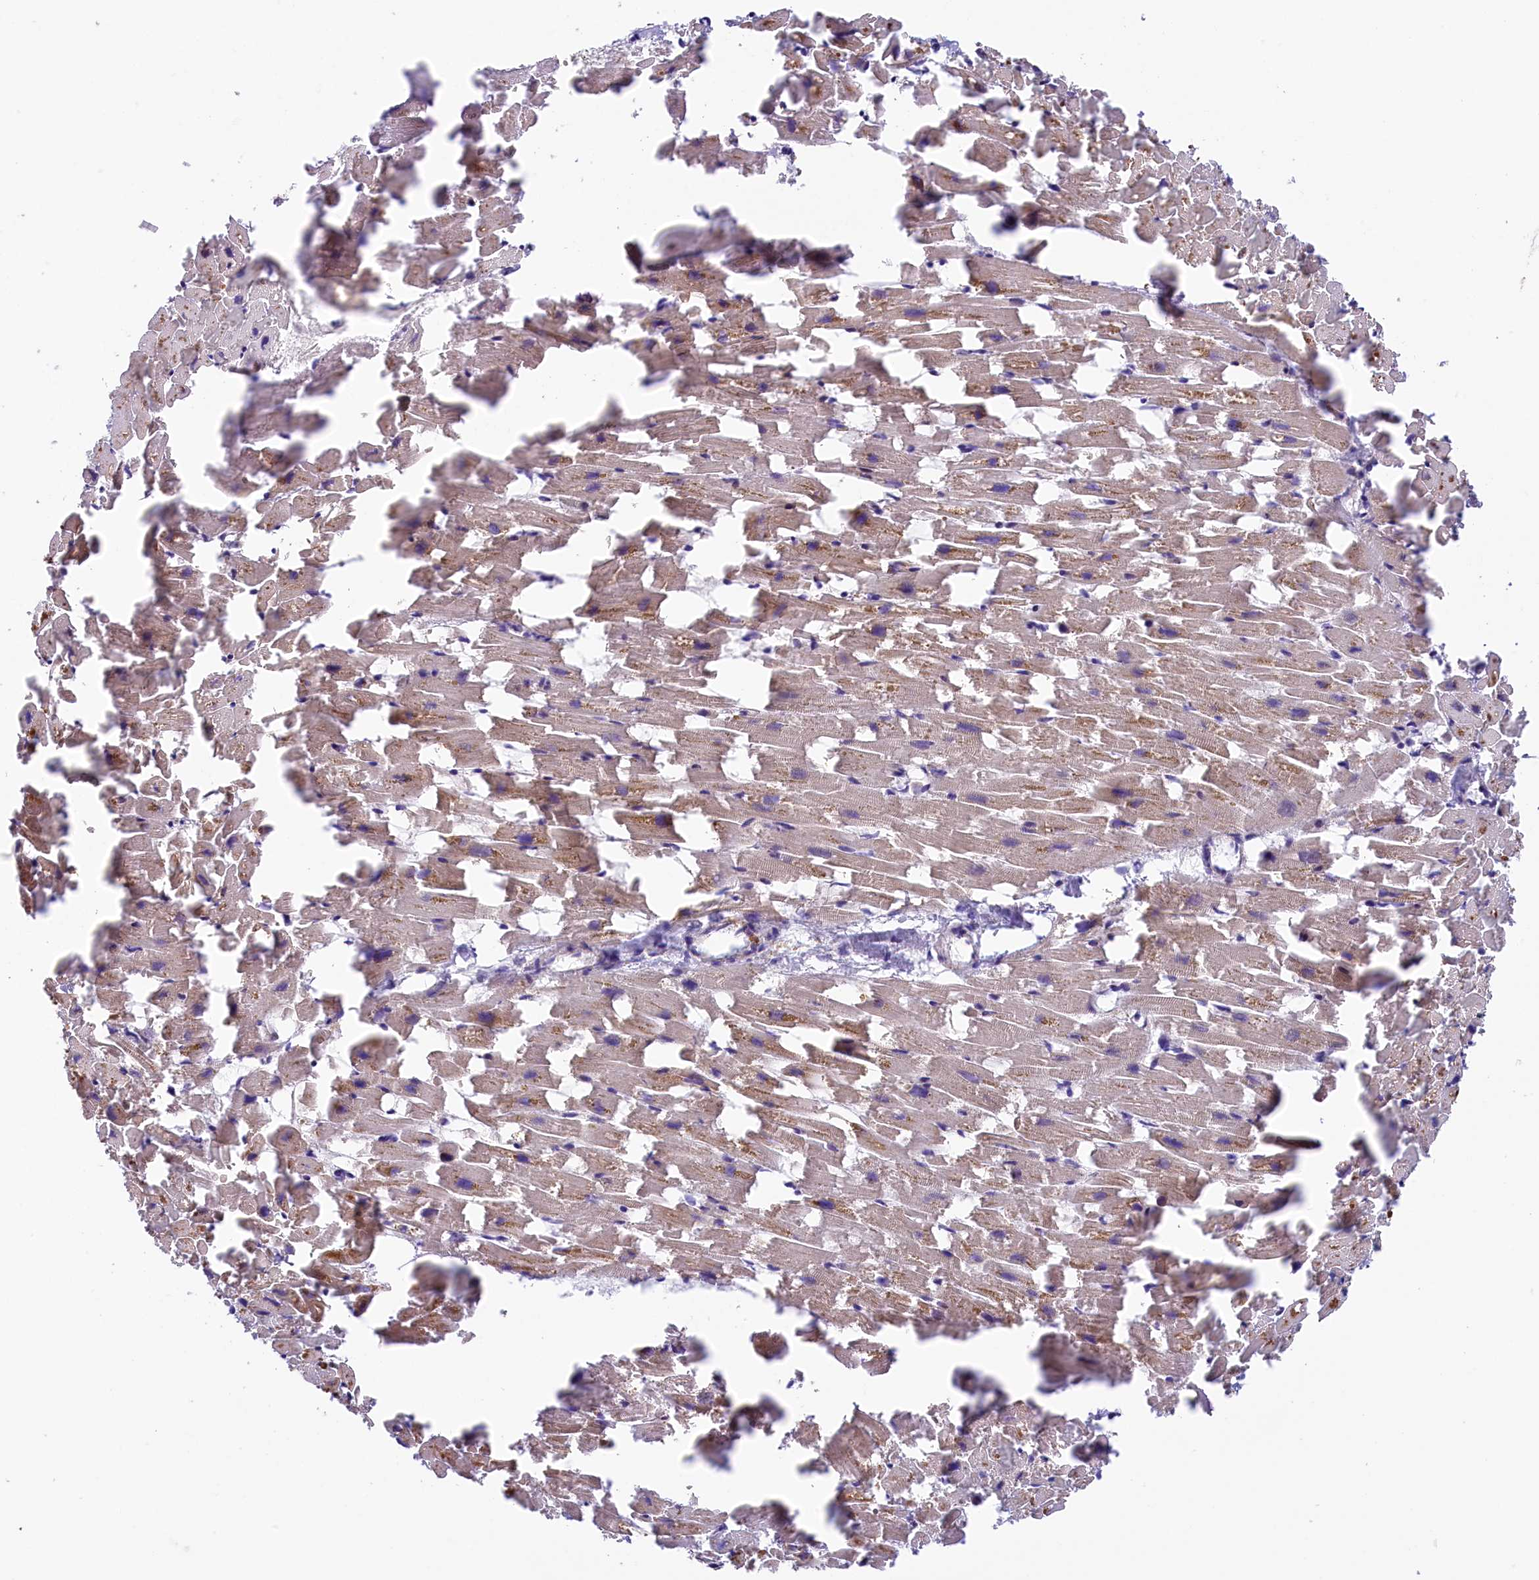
{"staining": {"intensity": "moderate", "quantity": "<25%", "location": "cytoplasmic/membranous"}, "tissue": "heart muscle", "cell_type": "Cardiomyocytes", "image_type": "normal", "snomed": [{"axis": "morphology", "description": "Normal tissue, NOS"}, {"axis": "topography", "description": "Heart"}], "caption": "This is a photomicrograph of IHC staining of normal heart muscle, which shows moderate positivity in the cytoplasmic/membranous of cardiomyocytes.", "gene": "DNAJB9", "patient": {"sex": "female", "age": 64}}